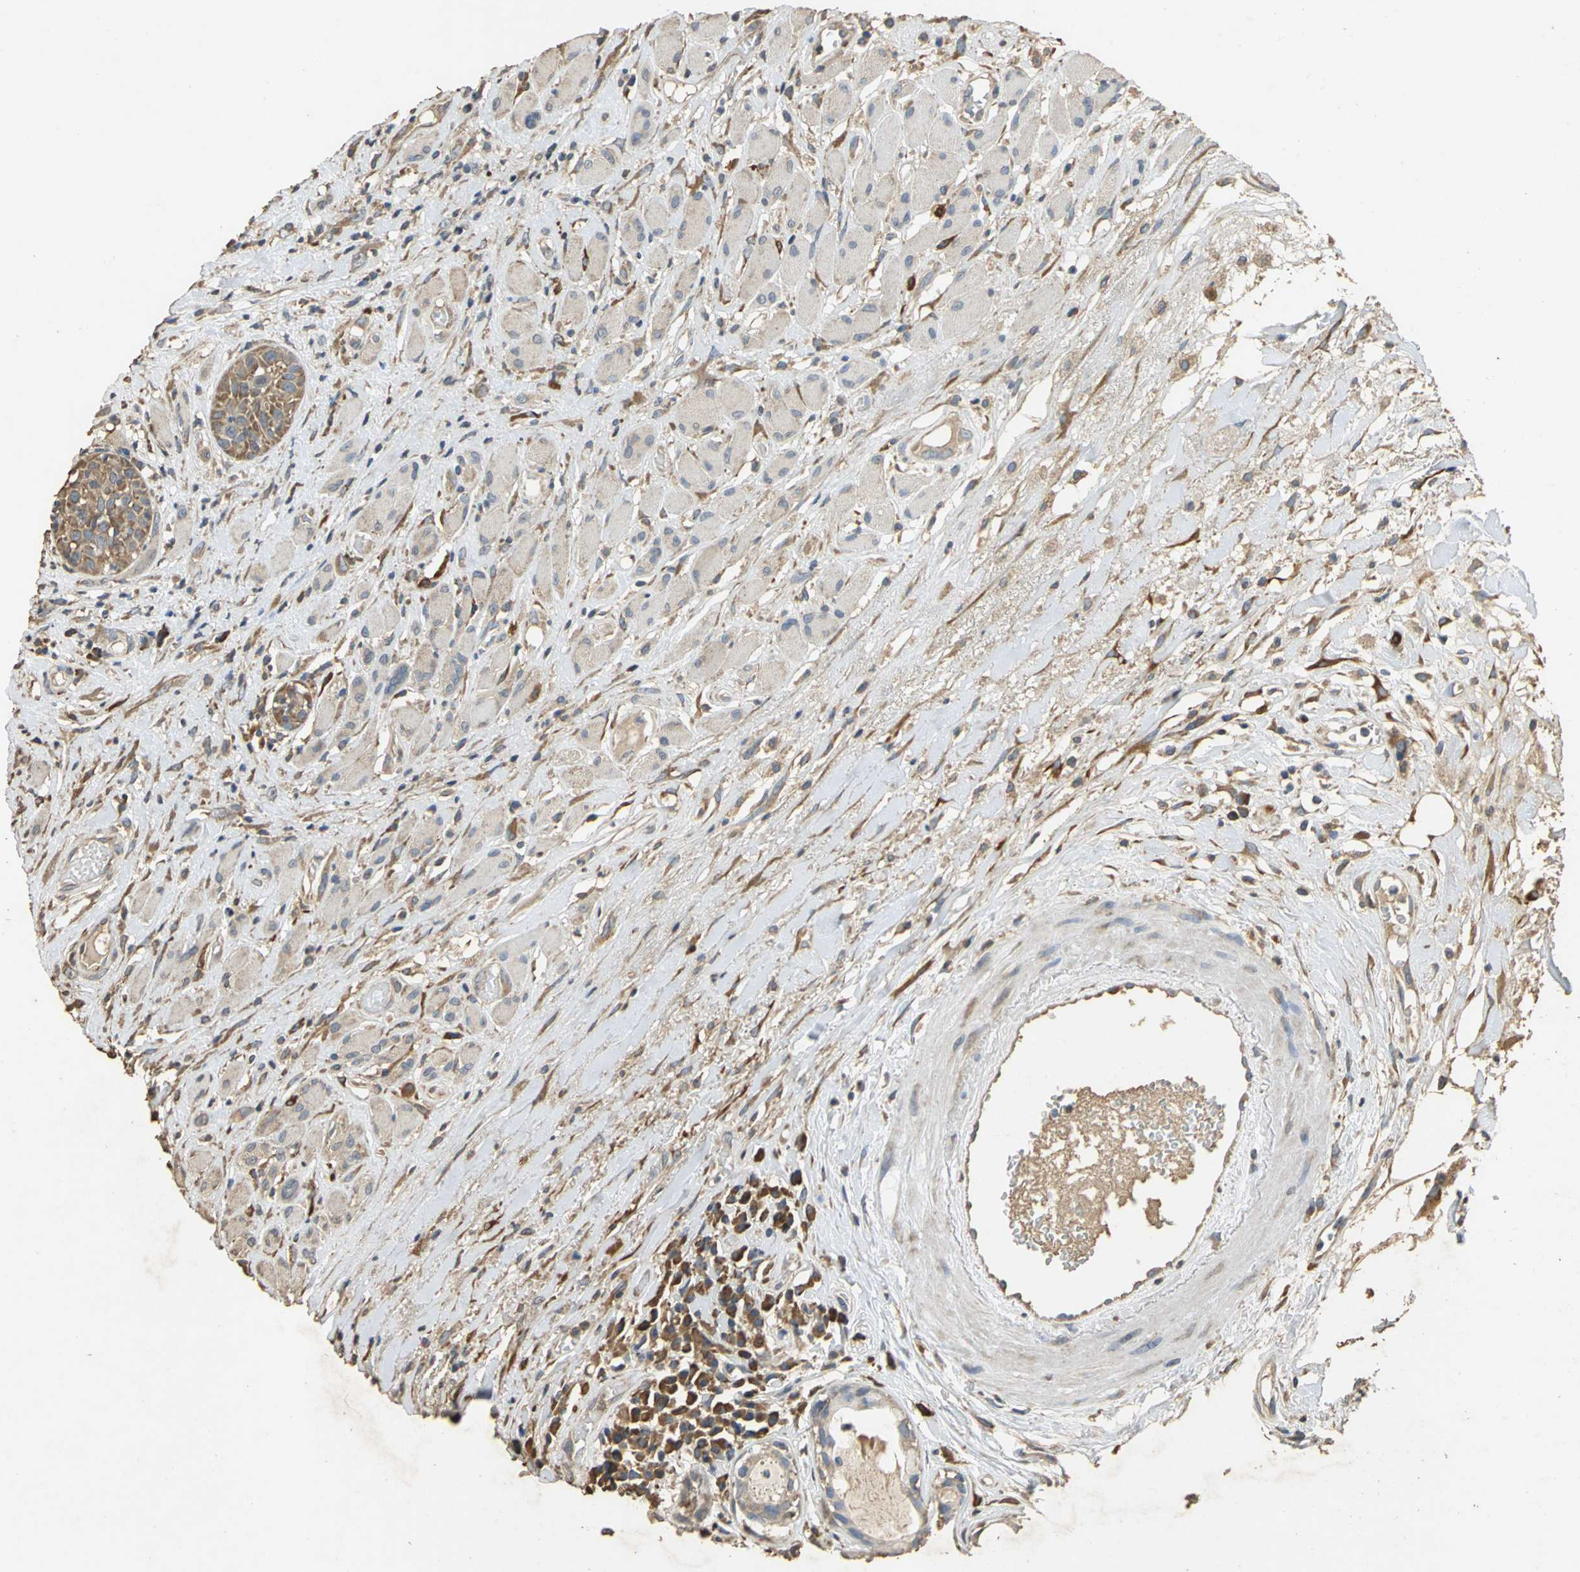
{"staining": {"intensity": "weak", "quantity": "25%-75%", "location": "cytoplasmic/membranous"}, "tissue": "head and neck cancer", "cell_type": "Tumor cells", "image_type": "cancer", "snomed": [{"axis": "morphology", "description": "Squamous cell carcinoma, NOS"}, {"axis": "topography", "description": "Head-Neck"}], "caption": "Tumor cells show low levels of weak cytoplasmic/membranous positivity in about 25%-75% of cells in head and neck cancer (squamous cell carcinoma). (DAB (3,3'-diaminobenzidine) IHC, brown staining for protein, blue staining for nuclei).", "gene": "ACSL4", "patient": {"sex": "male", "age": 62}}